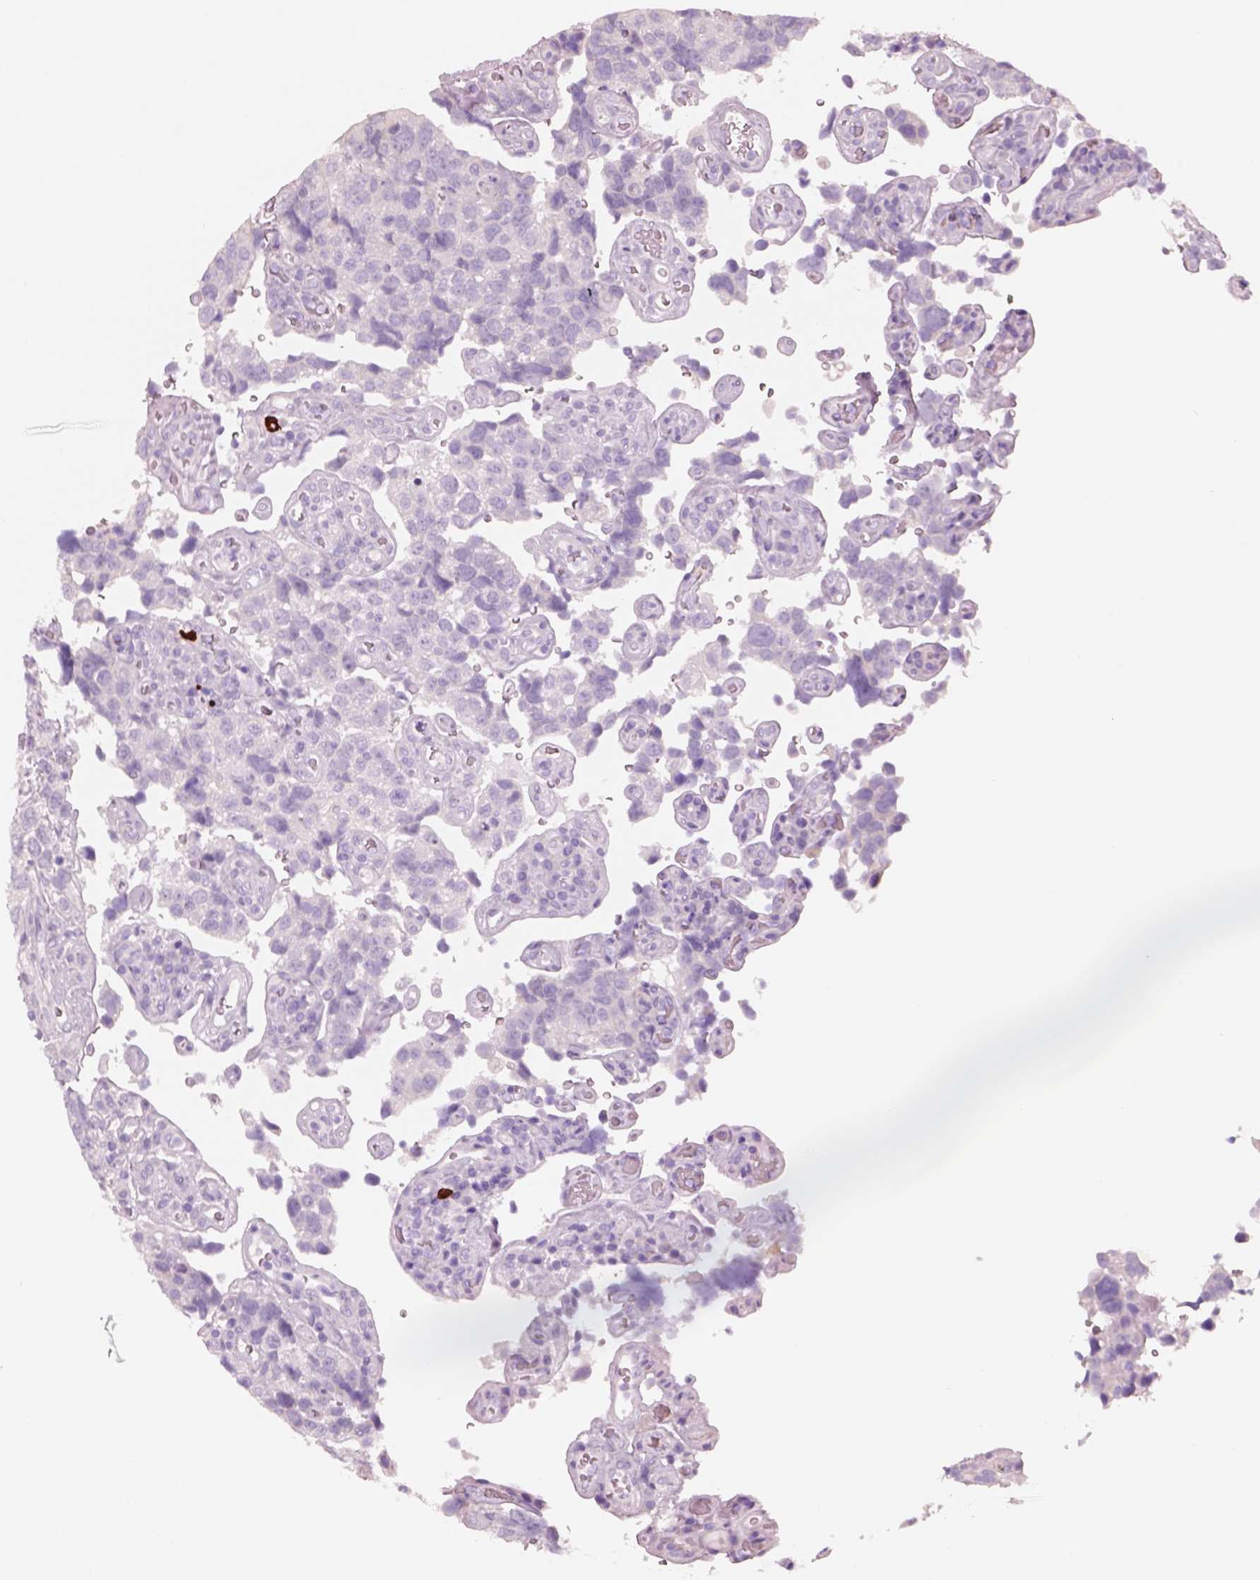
{"staining": {"intensity": "negative", "quantity": "none", "location": "none"}, "tissue": "urothelial cancer", "cell_type": "Tumor cells", "image_type": "cancer", "snomed": [{"axis": "morphology", "description": "Urothelial carcinoma, High grade"}, {"axis": "topography", "description": "Urinary bladder"}], "caption": "A high-resolution image shows immunohistochemistry staining of urothelial carcinoma (high-grade), which demonstrates no significant positivity in tumor cells.", "gene": "PNOC", "patient": {"sex": "female", "age": 58}}